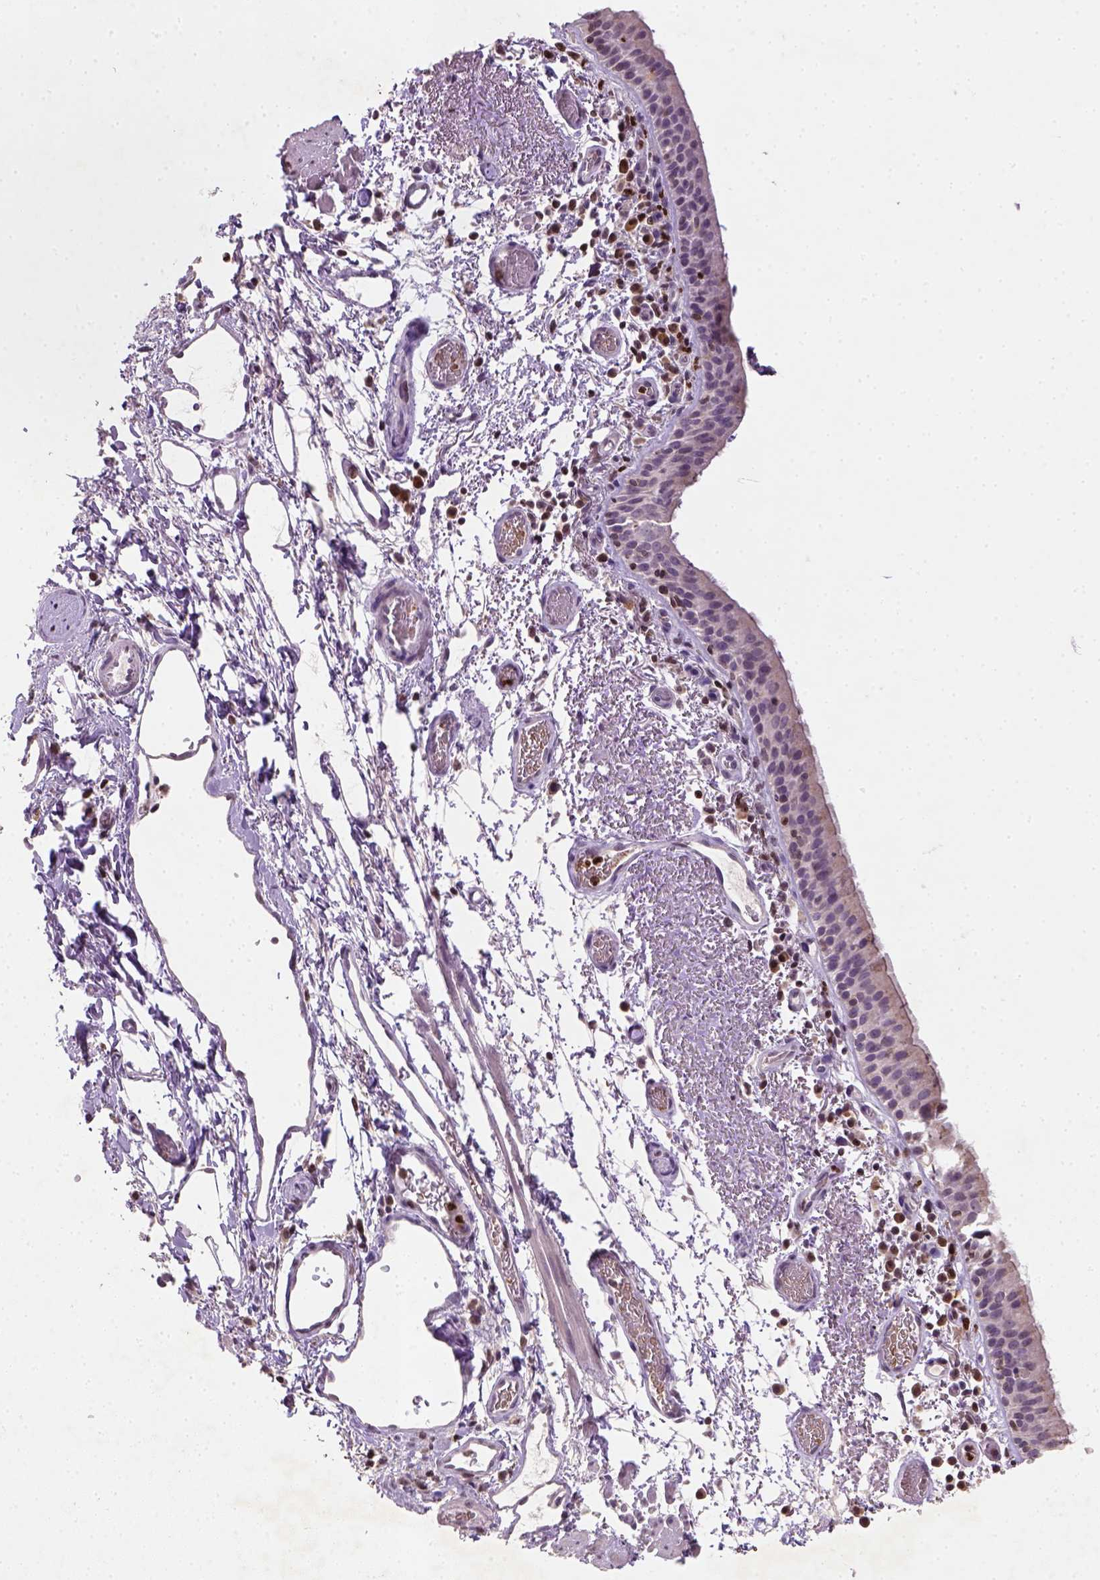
{"staining": {"intensity": "weak", "quantity": "25%-75%", "location": "cytoplasmic/membranous"}, "tissue": "bronchus", "cell_type": "Respiratory epithelial cells", "image_type": "normal", "snomed": [{"axis": "morphology", "description": "Normal tissue, NOS"}, {"axis": "morphology", "description": "Adenocarcinoma, NOS"}, {"axis": "topography", "description": "Bronchus"}], "caption": "Protein expression analysis of benign human bronchus reveals weak cytoplasmic/membranous expression in about 25%-75% of respiratory epithelial cells.", "gene": "NUDT3", "patient": {"sex": "male", "age": 68}}